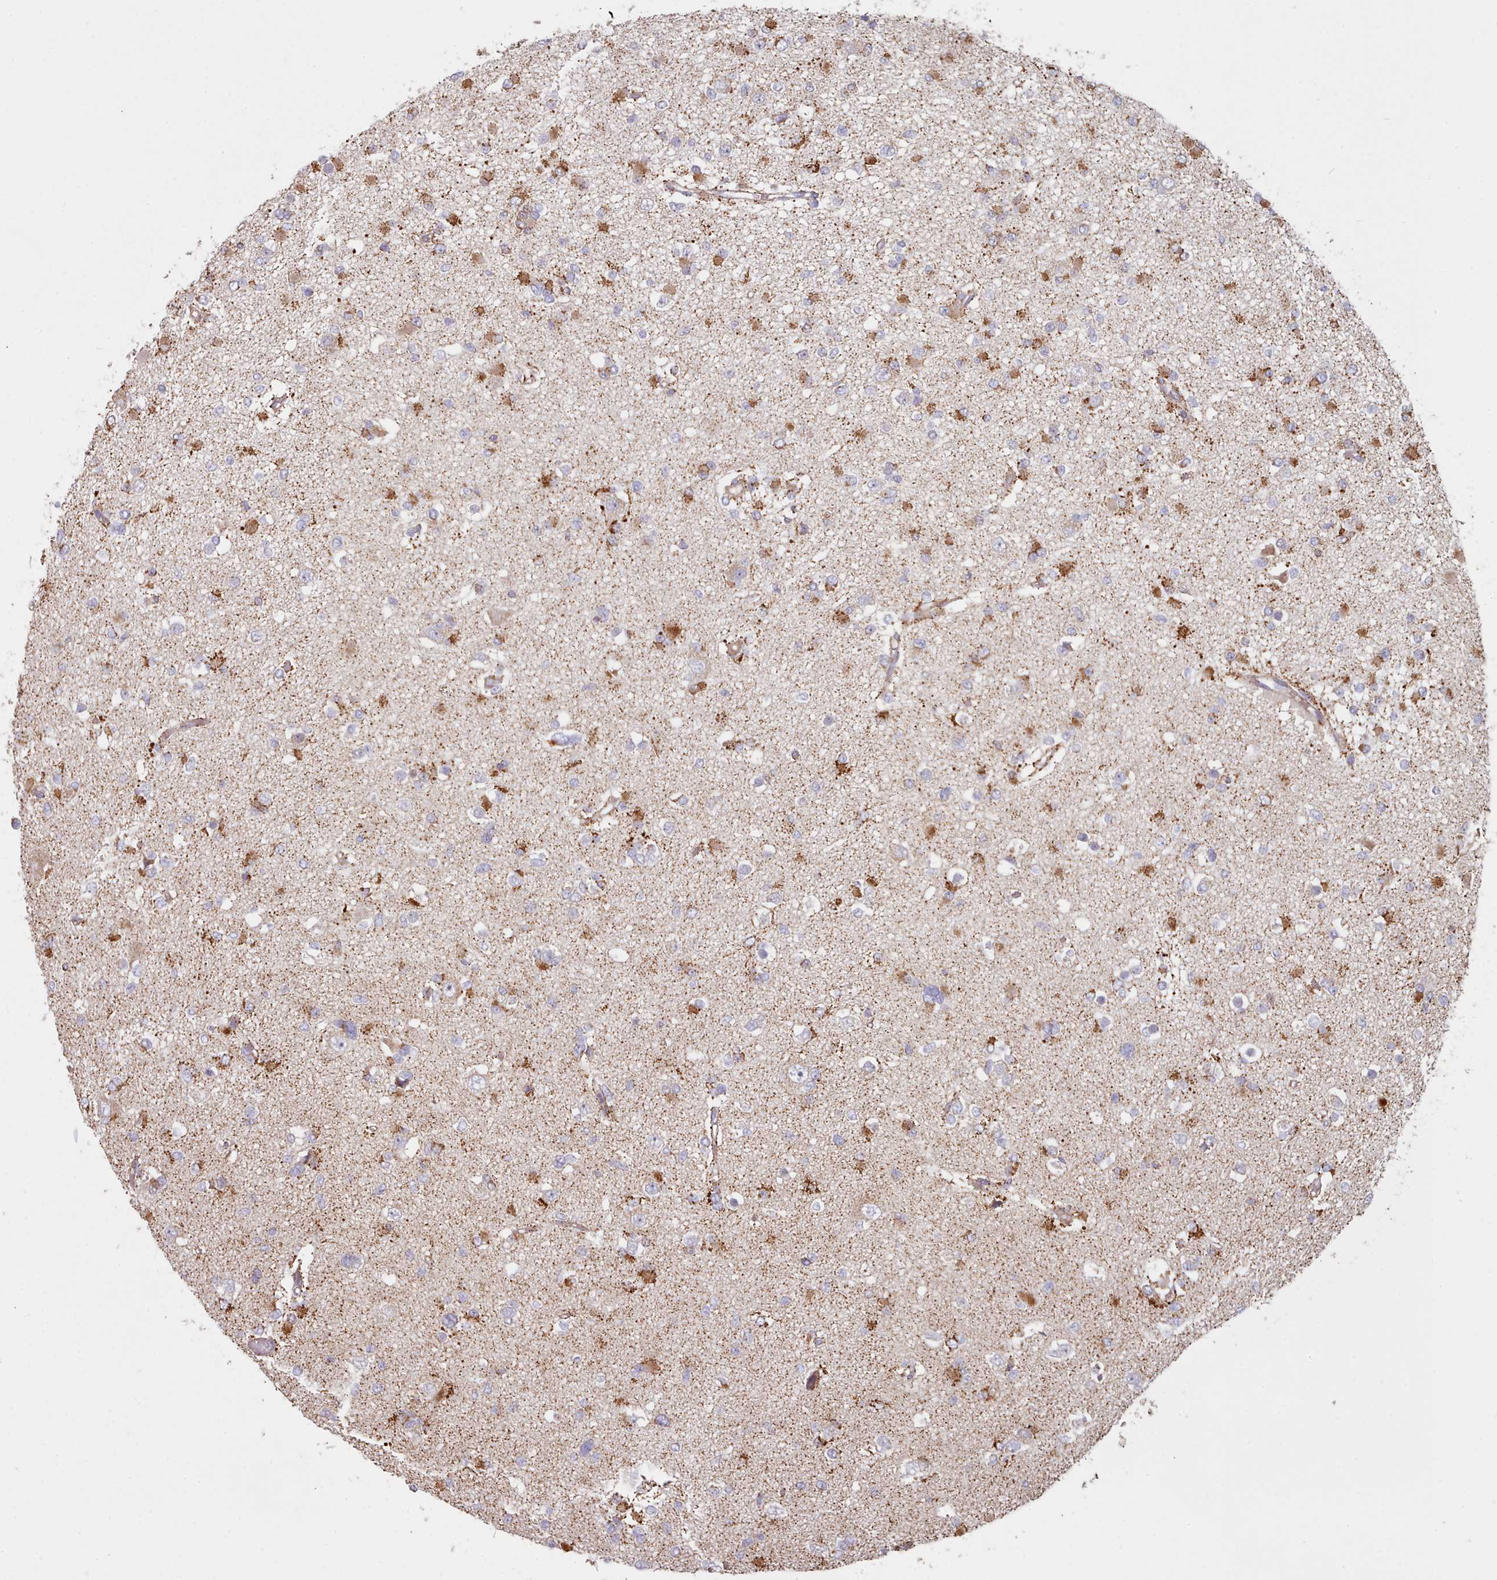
{"staining": {"intensity": "moderate", "quantity": "<25%", "location": "cytoplasmic/membranous"}, "tissue": "glioma", "cell_type": "Tumor cells", "image_type": "cancer", "snomed": [{"axis": "morphology", "description": "Glioma, malignant, Low grade"}, {"axis": "topography", "description": "Brain"}], "caption": "Approximately <25% of tumor cells in human glioma show moderate cytoplasmic/membranous protein expression as visualized by brown immunohistochemical staining.", "gene": "HSDL2", "patient": {"sex": "female", "age": 22}}